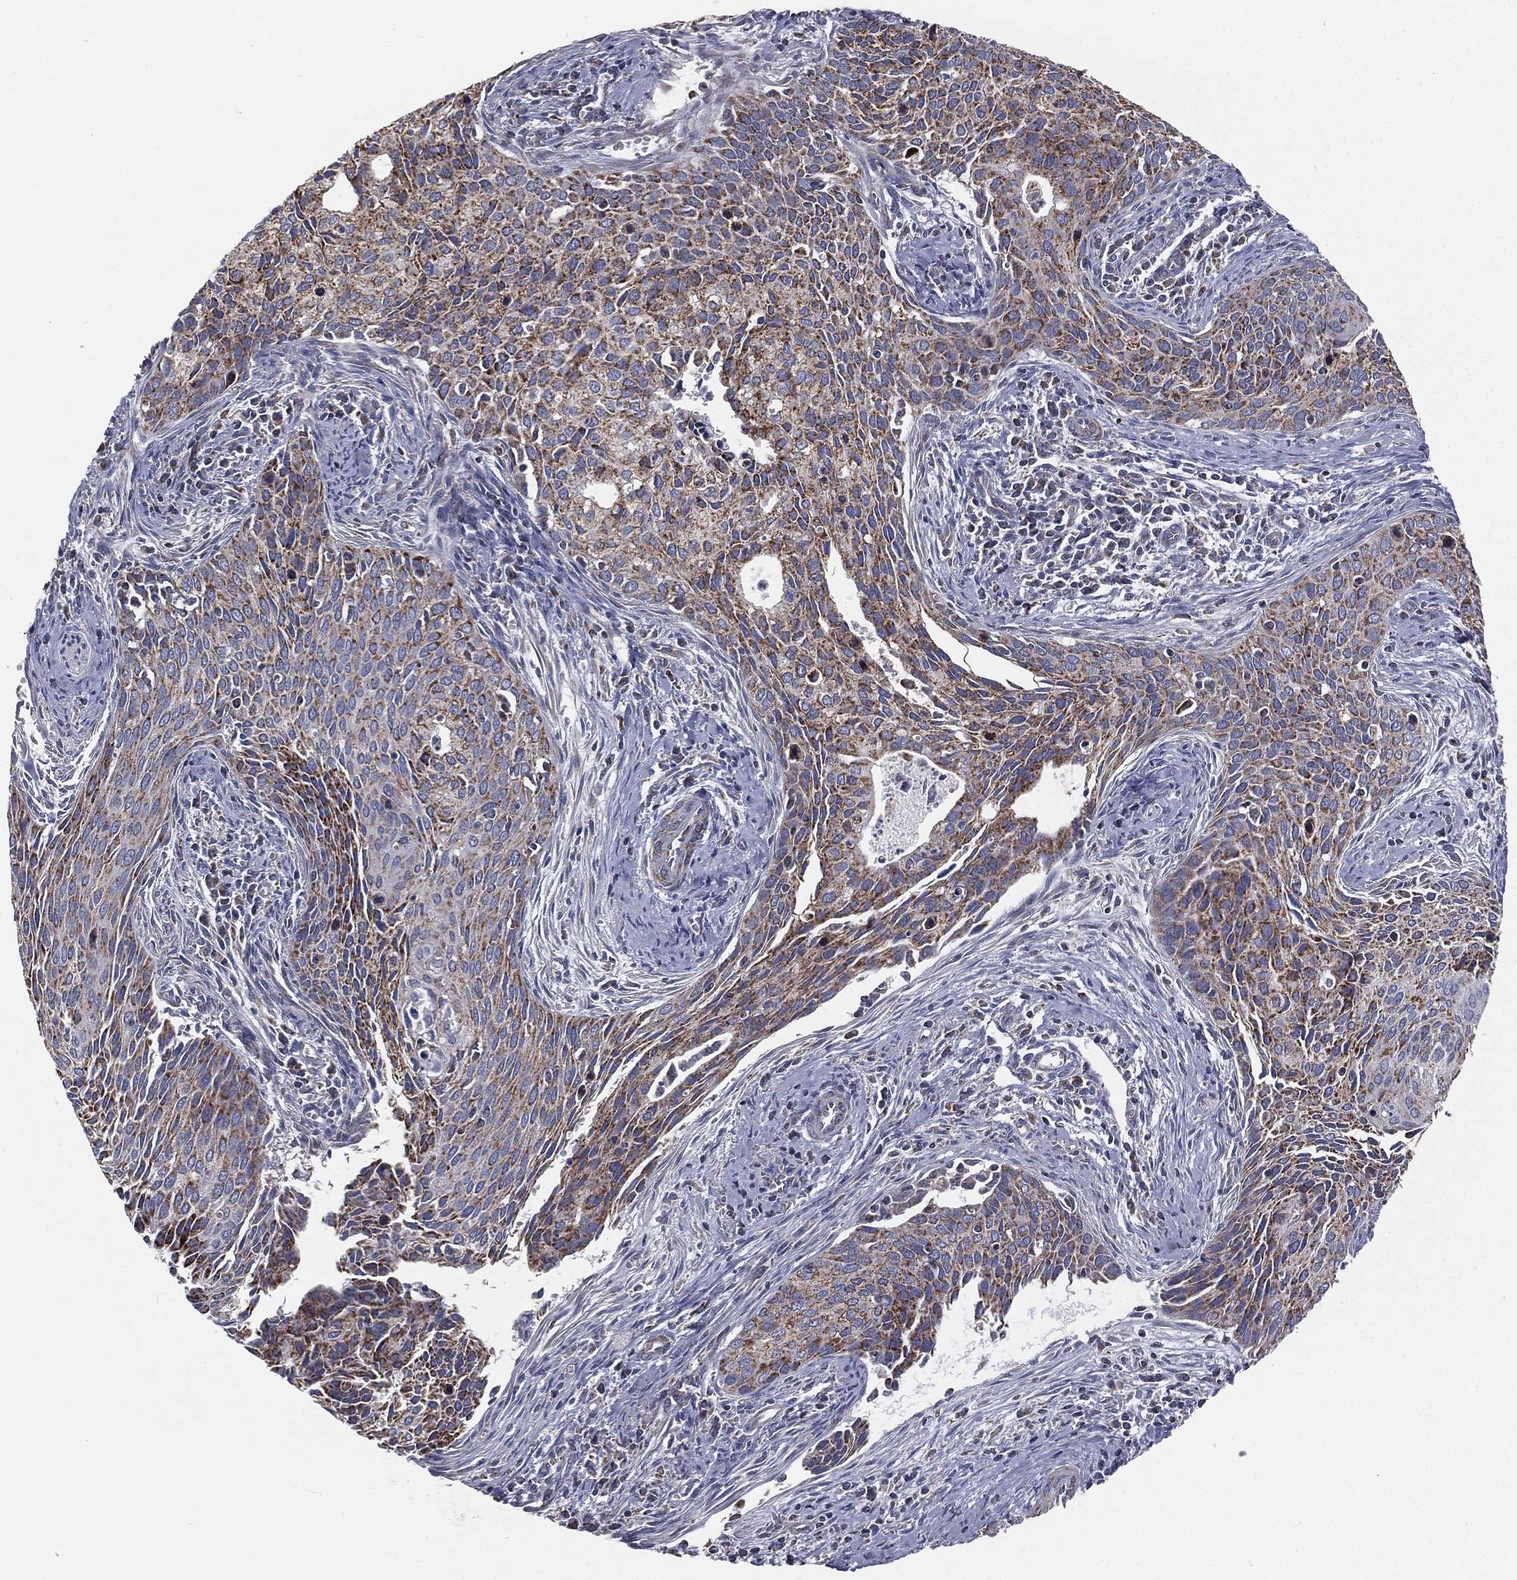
{"staining": {"intensity": "strong", "quantity": ">75%", "location": "cytoplasmic/membranous"}, "tissue": "cervical cancer", "cell_type": "Tumor cells", "image_type": "cancer", "snomed": [{"axis": "morphology", "description": "Squamous cell carcinoma, NOS"}, {"axis": "topography", "description": "Cervix"}], "caption": "Human cervical cancer stained with a protein marker reveals strong staining in tumor cells.", "gene": "HADH", "patient": {"sex": "female", "age": 29}}